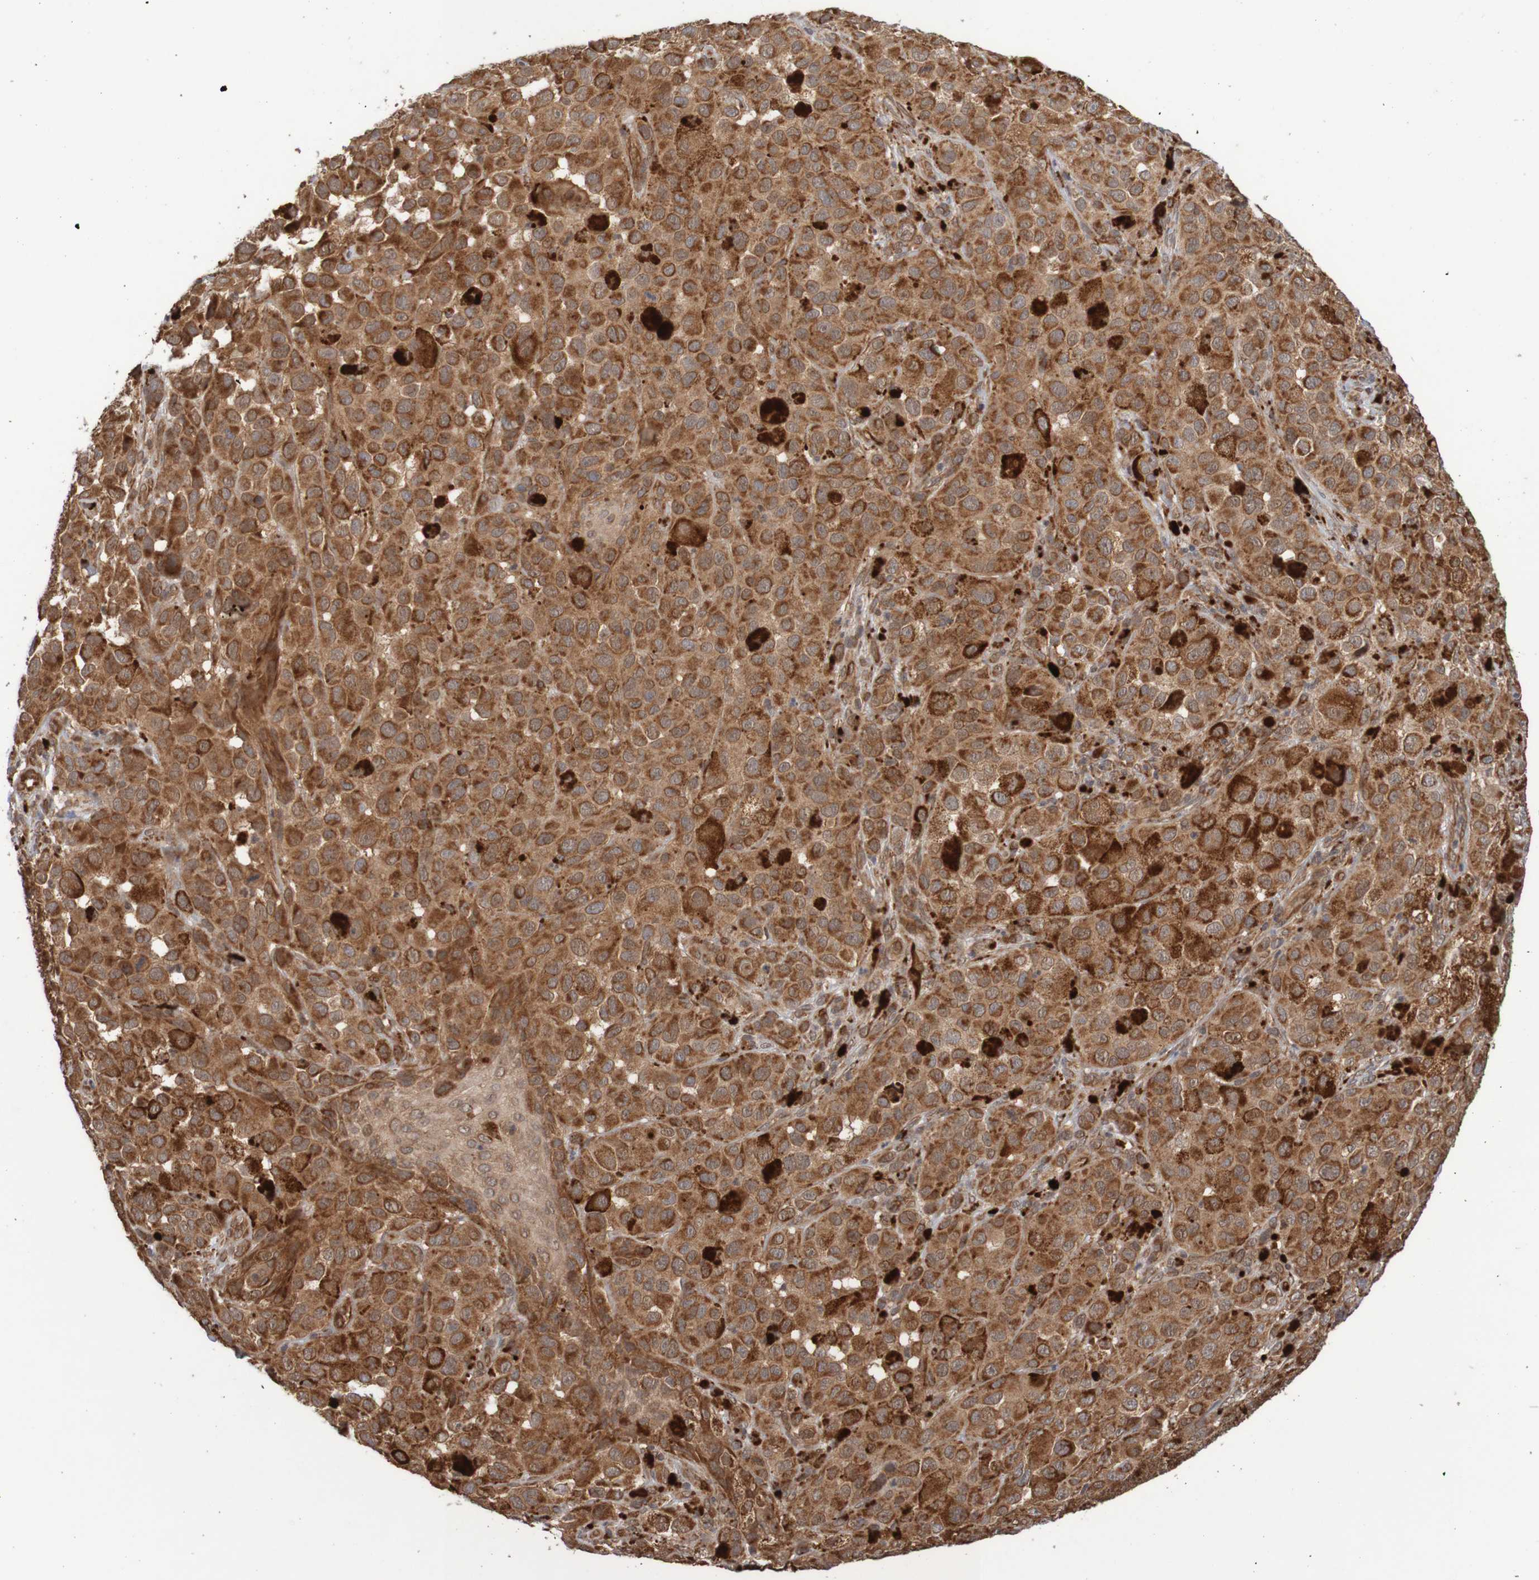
{"staining": {"intensity": "strong", "quantity": ">75%", "location": "cytoplasmic/membranous"}, "tissue": "melanoma", "cell_type": "Tumor cells", "image_type": "cancer", "snomed": [{"axis": "morphology", "description": "Malignant melanoma, NOS"}, {"axis": "topography", "description": "Skin"}], "caption": "Human melanoma stained with a brown dye demonstrates strong cytoplasmic/membranous positive expression in approximately >75% of tumor cells.", "gene": "MRPL52", "patient": {"sex": "male", "age": 96}}